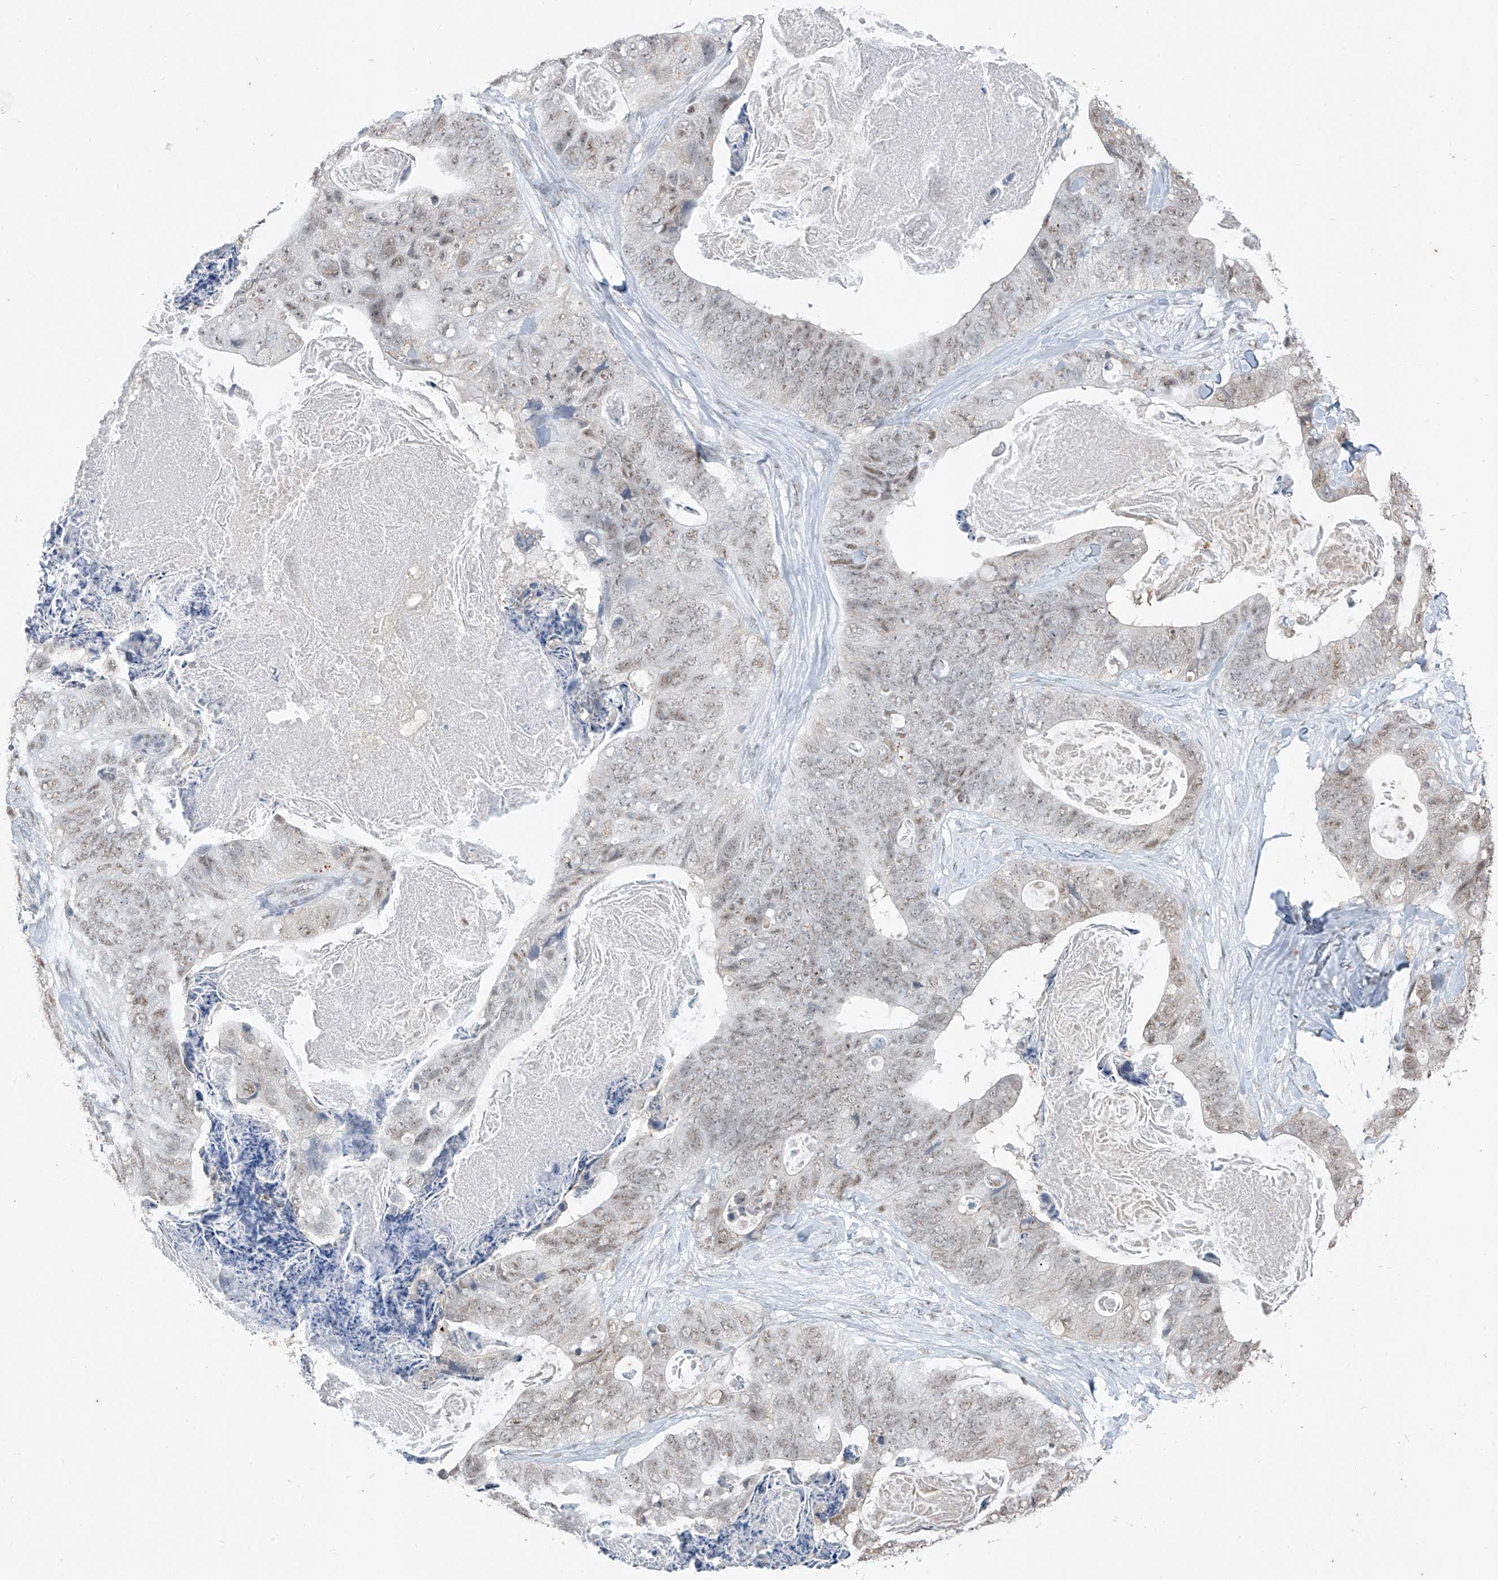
{"staining": {"intensity": "weak", "quantity": "<25%", "location": "nuclear"}, "tissue": "stomach cancer", "cell_type": "Tumor cells", "image_type": "cancer", "snomed": [{"axis": "morphology", "description": "Adenocarcinoma, NOS"}, {"axis": "topography", "description": "Stomach"}], "caption": "IHC micrograph of neoplastic tissue: adenocarcinoma (stomach) stained with DAB (3,3'-diaminobenzidine) demonstrates no significant protein positivity in tumor cells.", "gene": "TFEC", "patient": {"sex": "female", "age": 89}}